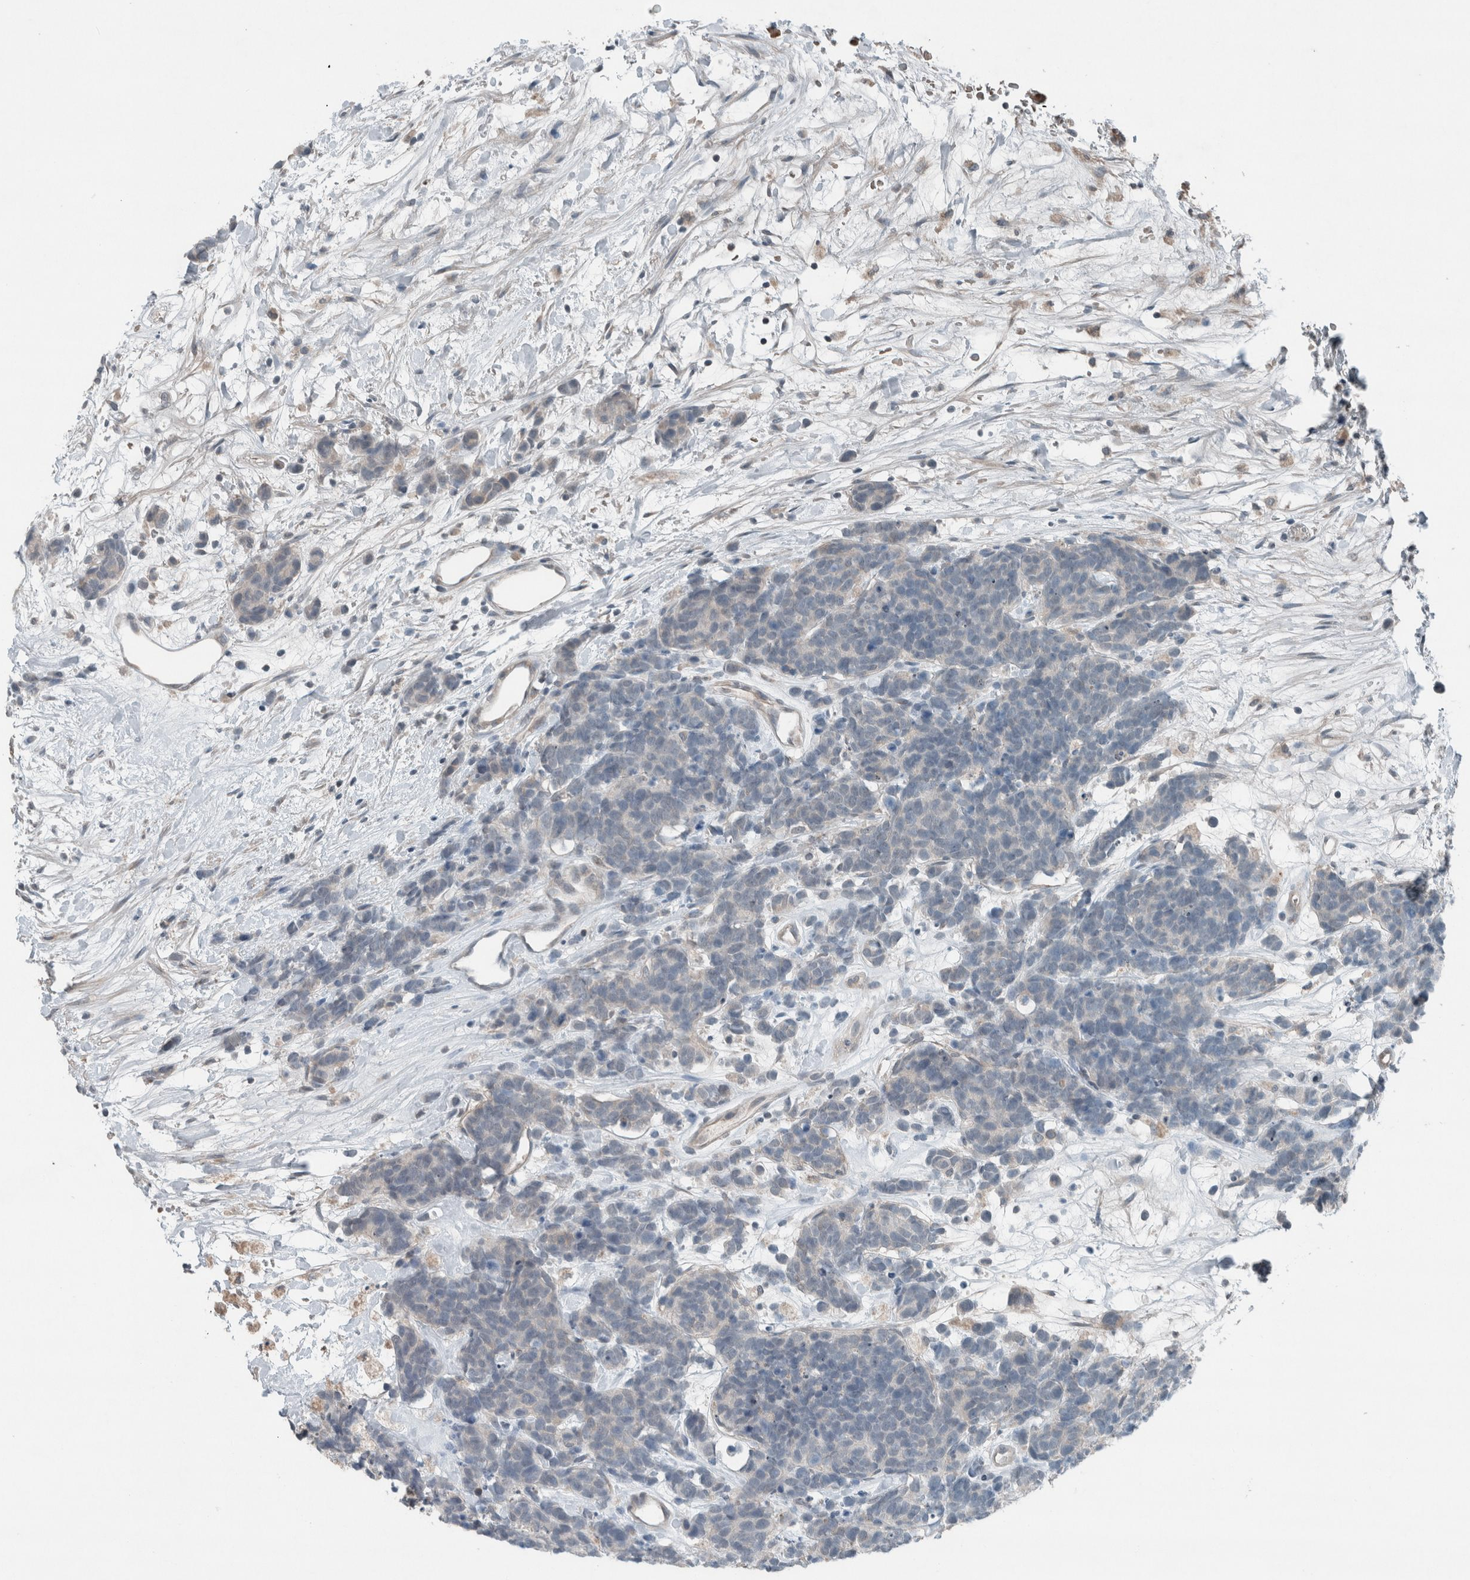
{"staining": {"intensity": "negative", "quantity": "none", "location": "none"}, "tissue": "carcinoid", "cell_type": "Tumor cells", "image_type": "cancer", "snomed": [{"axis": "morphology", "description": "Carcinoma, NOS"}, {"axis": "morphology", "description": "Carcinoid, malignant, NOS"}, {"axis": "topography", "description": "Urinary bladder"}], "caption": "DAB (3,3'-diaminobenzidine) immunohistochemical staining of malignant carcinoid shows no significant staining in tumor cells.", "gene": "JADE2", "patient": {"sex": "male", "age": 57}}